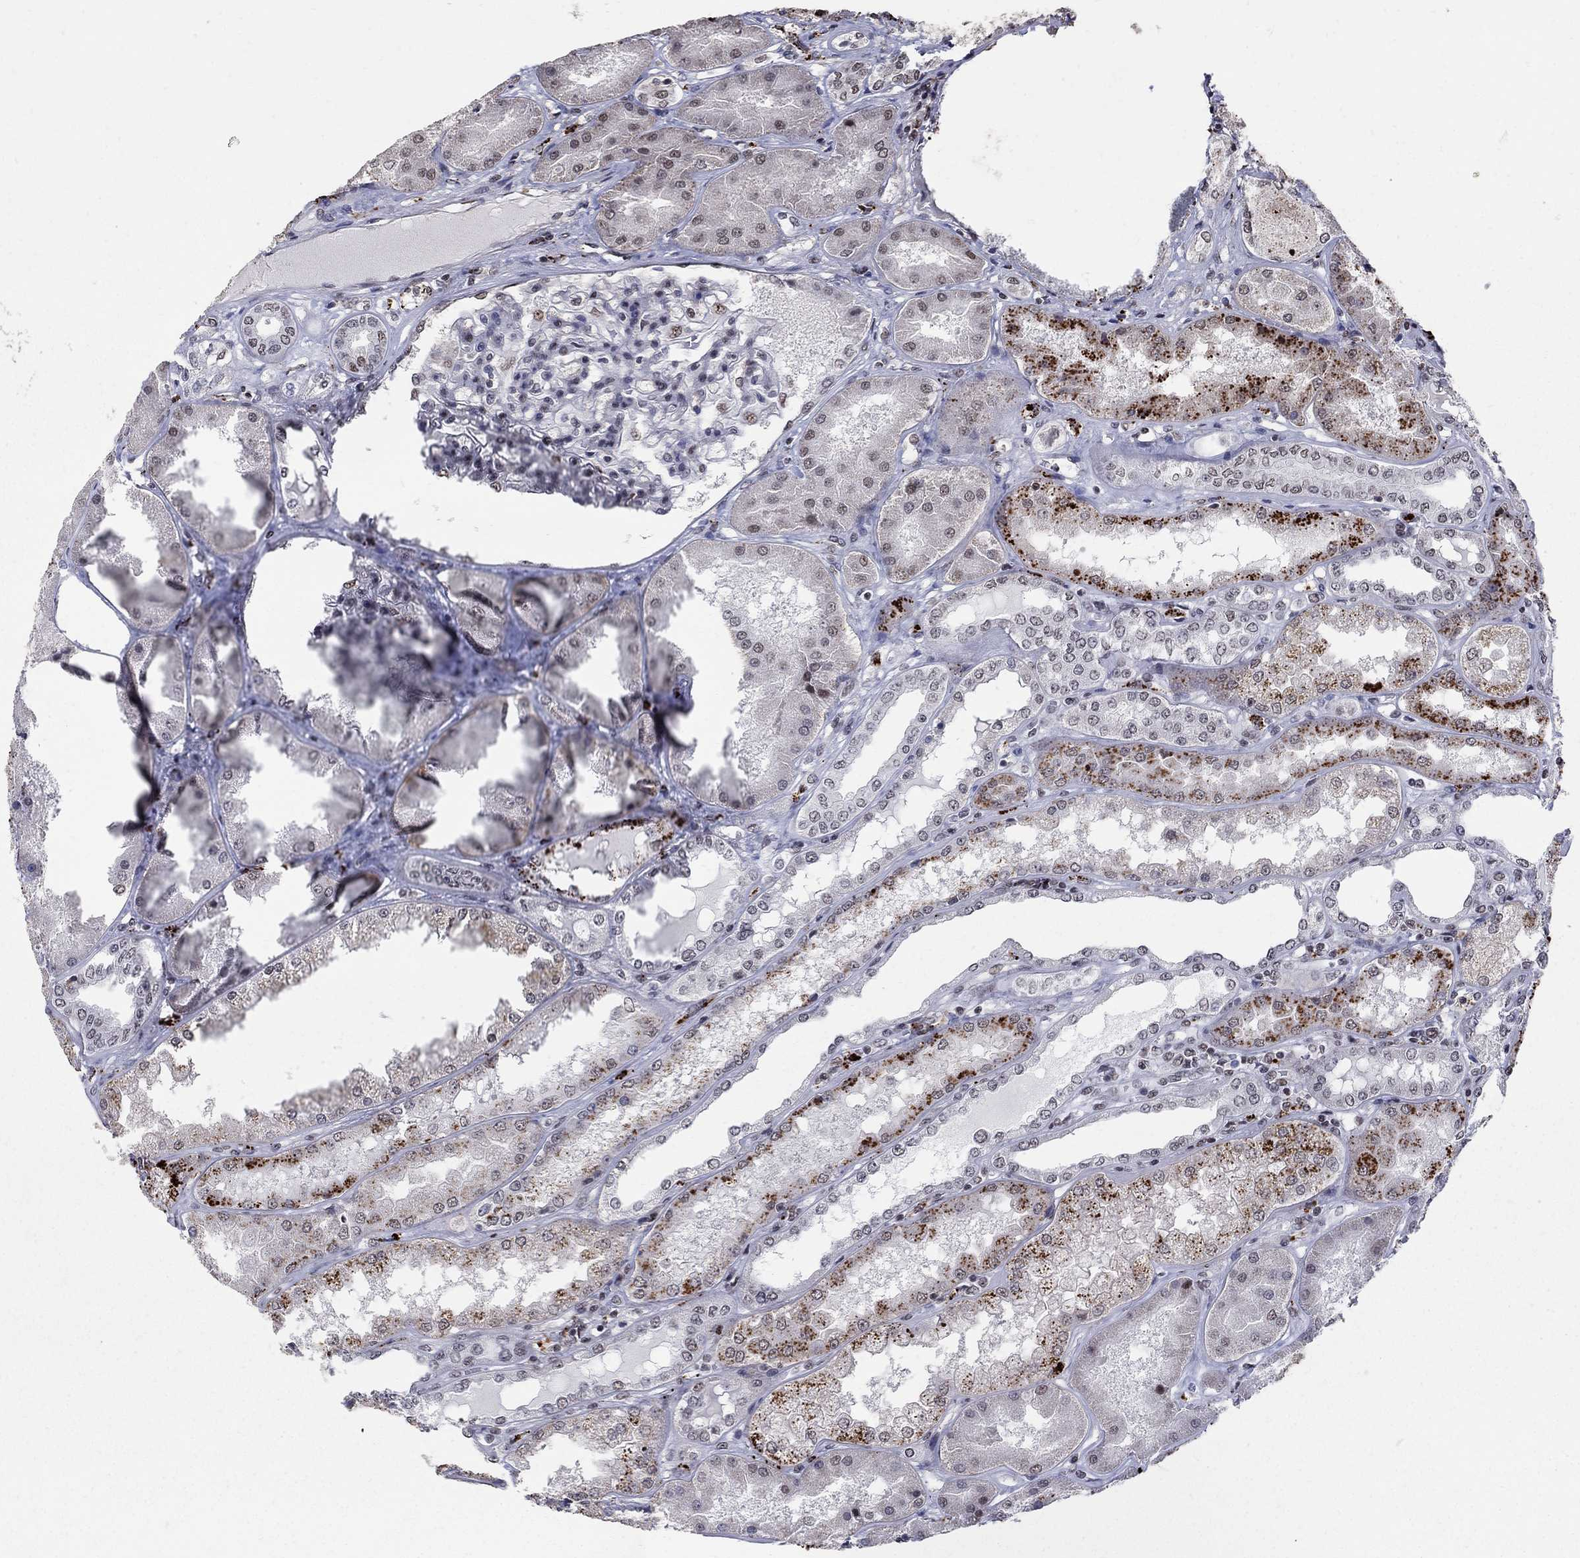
{"staining": {"intensity": "moderate", "quantity": "<25%", "location": "nuclear"}, "tissue": "kidney", "cell_type": "Cells in glomeruli", "image_type": "normal", "snomed": [{"axis": "morphology", "description": "Normal tissue, NOS"}, {"axis": "topography", "description": "Kidney"}], "caption": "Immunohistochemical staining of benign human kidney shows <25% levels of moderate nuclear protein positivity in about <25% of cells in glomeruli. (Stains: DAB in brown, nuclei in blue, Microscopy: brightfield microscopy at high magnification).", "gene": "PNISR", "patient": {"sex": "female", "age": 56}}